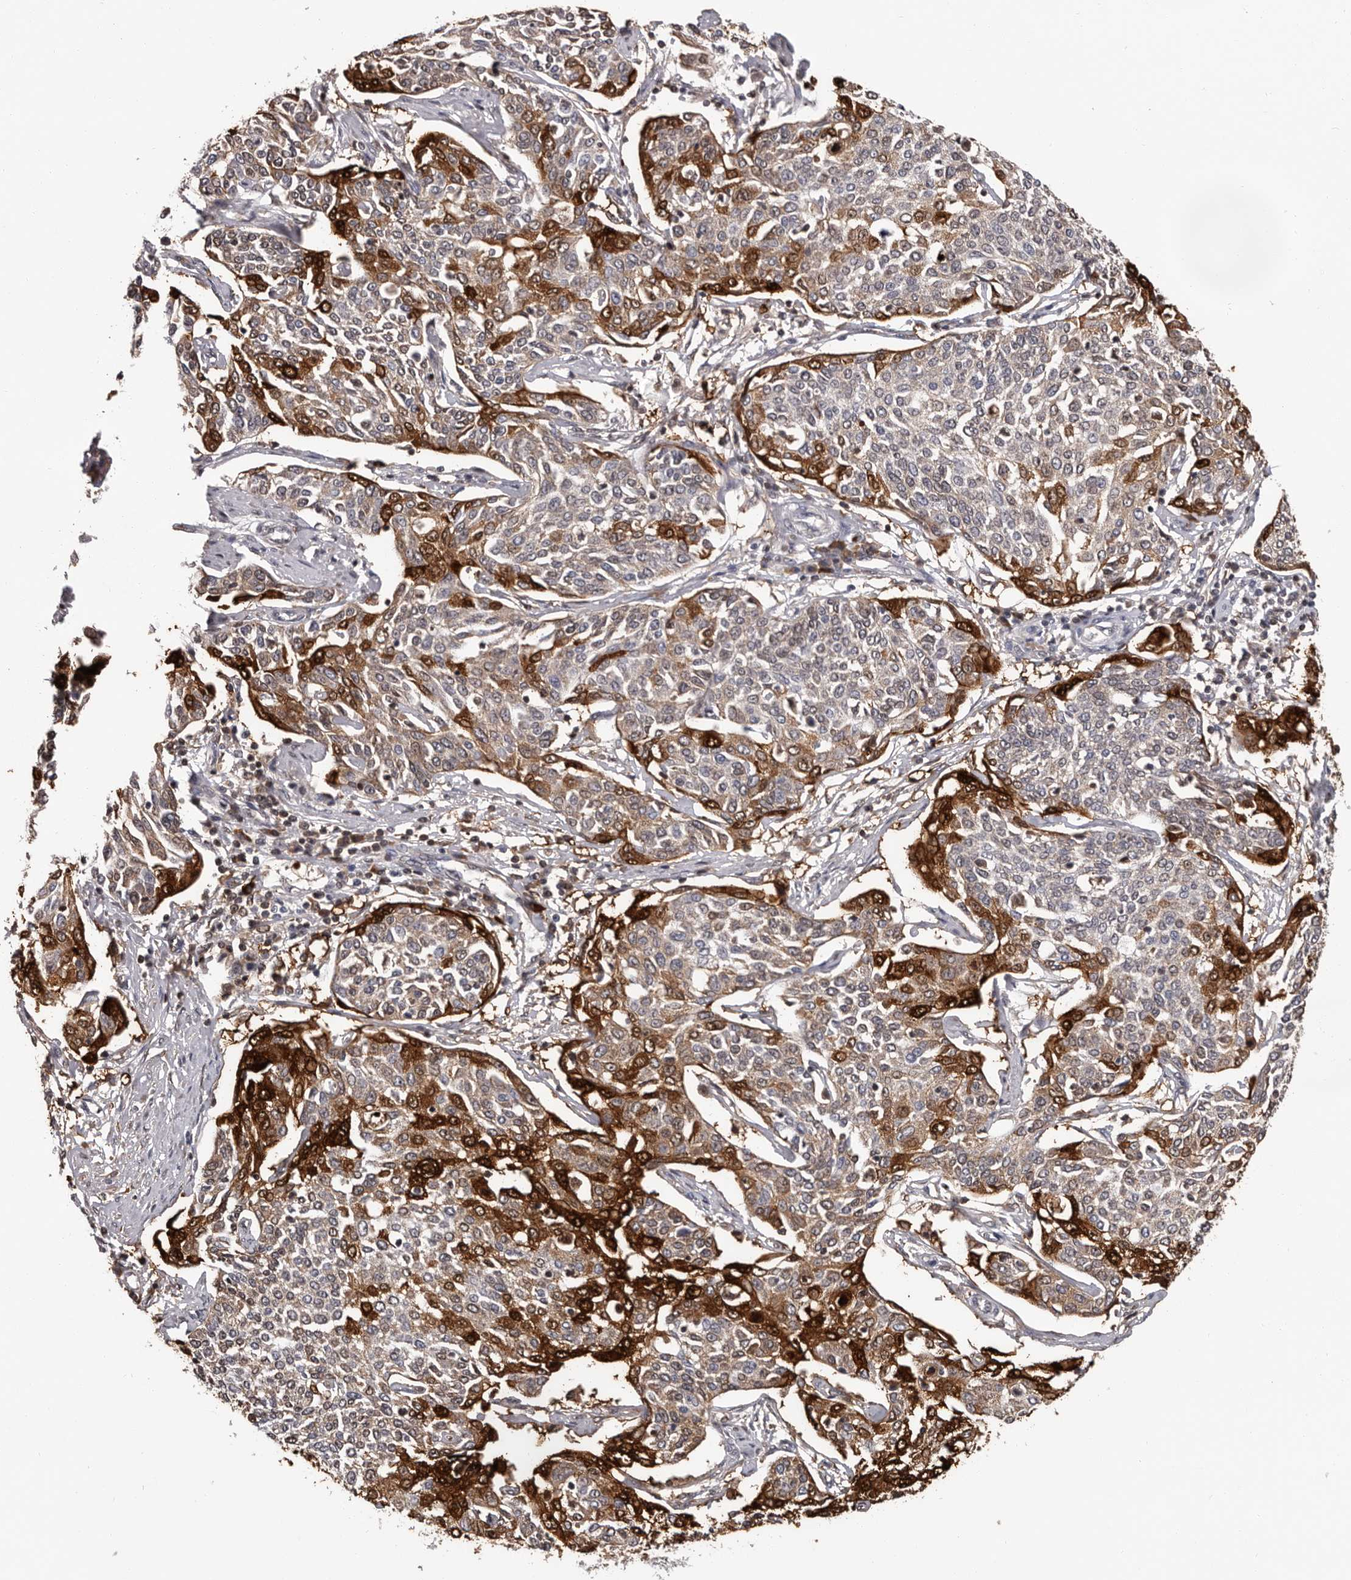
{"staining": {"intensity": "strong", "quantity": "25%-75%", "location": "cytoplasmic/membranous,nuclear"}, "tissue": "cervical cancer", "cell_type": "Tumor cells", "image_type": "cancer", "snomed": [{"axis": "morphology", "description": "Squamous cell carcinoma, NOS"}, {"axis": "topography", "description": "Cervix"}], "caption": "Immunohistochemistry staining of cervical squamous cell carcinoma, which displays high levels of strong cytoplasmic/membranous and nuclear expression in approximately 25%-75% of tumor cells indicating strong cytoplasmic/membranous and nuclear protein staining. The staining was performed using DAB (brown) for protein detection and nuclei were counterstained in hematoxylin (blue).", "gene": "MED8", "patient": {"sex": "female", "age": 34}}